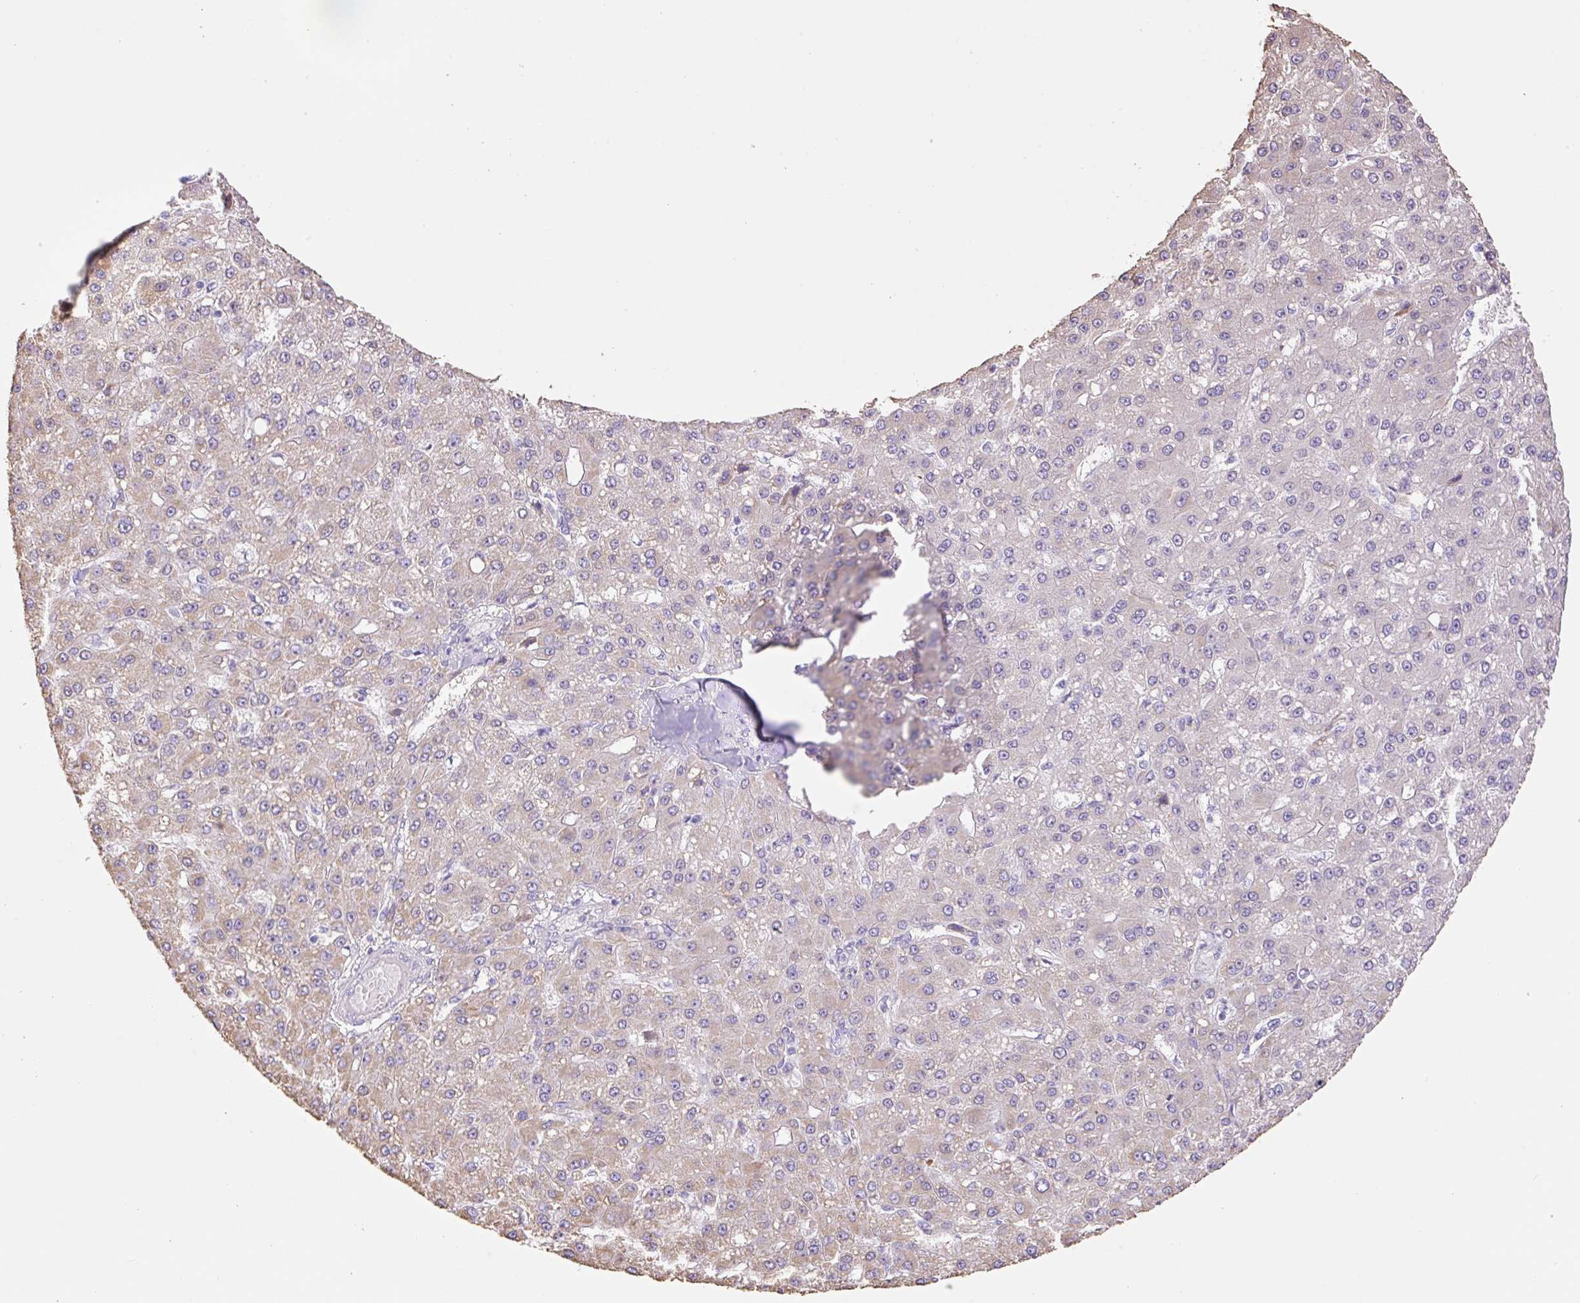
{"staining": {"intensity": "weak", "quantity": "25%-75%", "location": "cytoplasmic/membranous"}, "tissue": "liver cancer", "cell_type": "Tumor cells", "image_type": "cancer", "snomed": [{"axis": "morphology", "description": "Carcinoma, Hepatocellular, NOS"}, {"axis": "topography", "description": "Liver"}], "caption": "Tumor cells exhibit low levels of weak cytoplasmic/membranous expression in about 25%-75% of cells in human liver cancer.", "gene": "COPZ2", "patient": {"sex": "male", "age": 67}}